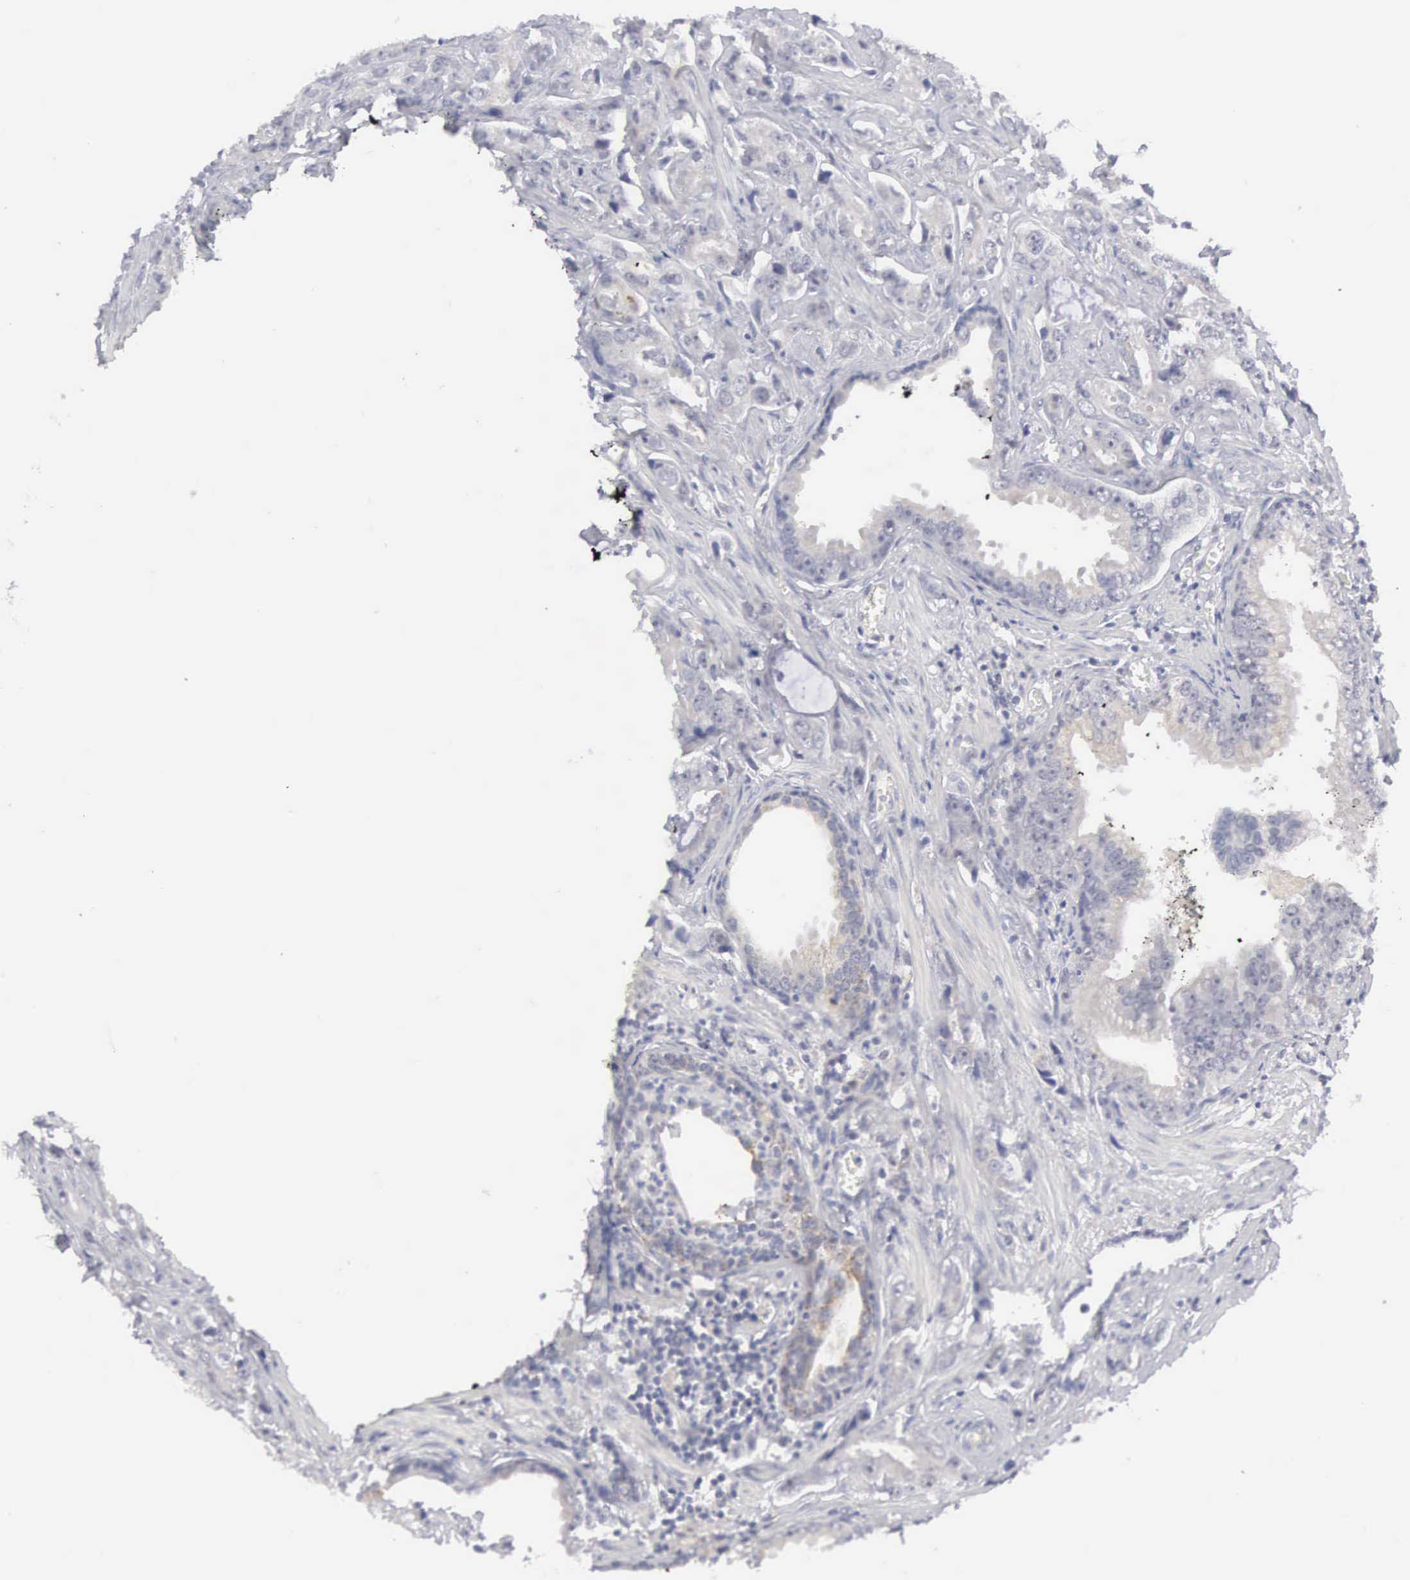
{"staining": {"intensity": "negative", "quantity": "none", "location": "none"}, "tissue": "prostate cancer", "cell_type": "Tumor cells", "image_type": "cancer", "snomed": [{"axis": "morphology", "description": "Adenocarcinoma, Low grade"}, {"axis": "topography", "description": "Prostate"}], "caption": "Histopathology image shows no significant protein staining in tumor cells of adenocarcinoma (low-grade) (prostate). (DAB IHC visualized using brightfield microscopy, high magnification).", "gene": "MNAT1", "patient": {"sex": "male", "age": 65}}